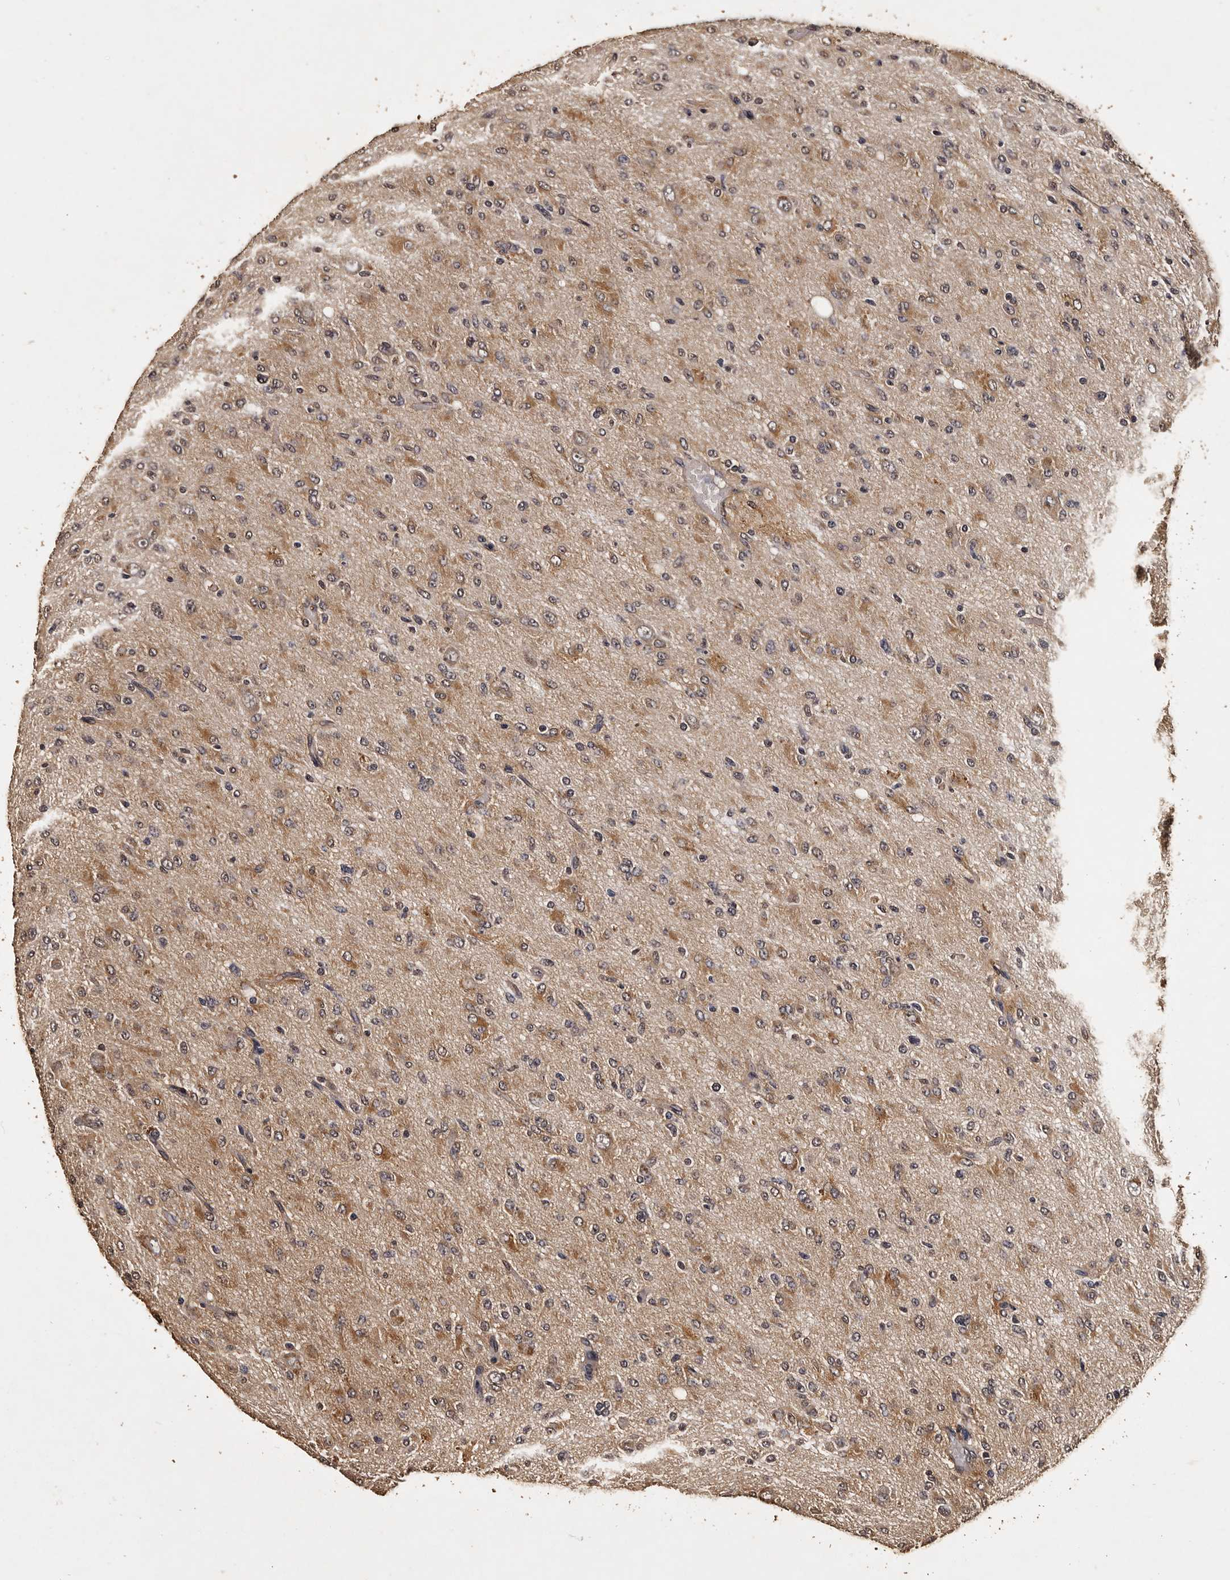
{"staining": {"intensity": "moderate", "quantity": "<25%", "location": "cytoplasmic/membranous"}, "tissue": "glioma", "cell_type": "Tumor cells", "image_type": "cancer", "snomed": [{"axis": "morphology", "description": "Glioma, malignant, High grade"}, {"axis": "topography", "description": "Brain"}], "caption": "A brown stain highlights moderate cytoplasmic/membranous expression of a protein in glioma tumor cells.", "gene": "PARS2", "patient": {"sex": "female", "age": 59}}